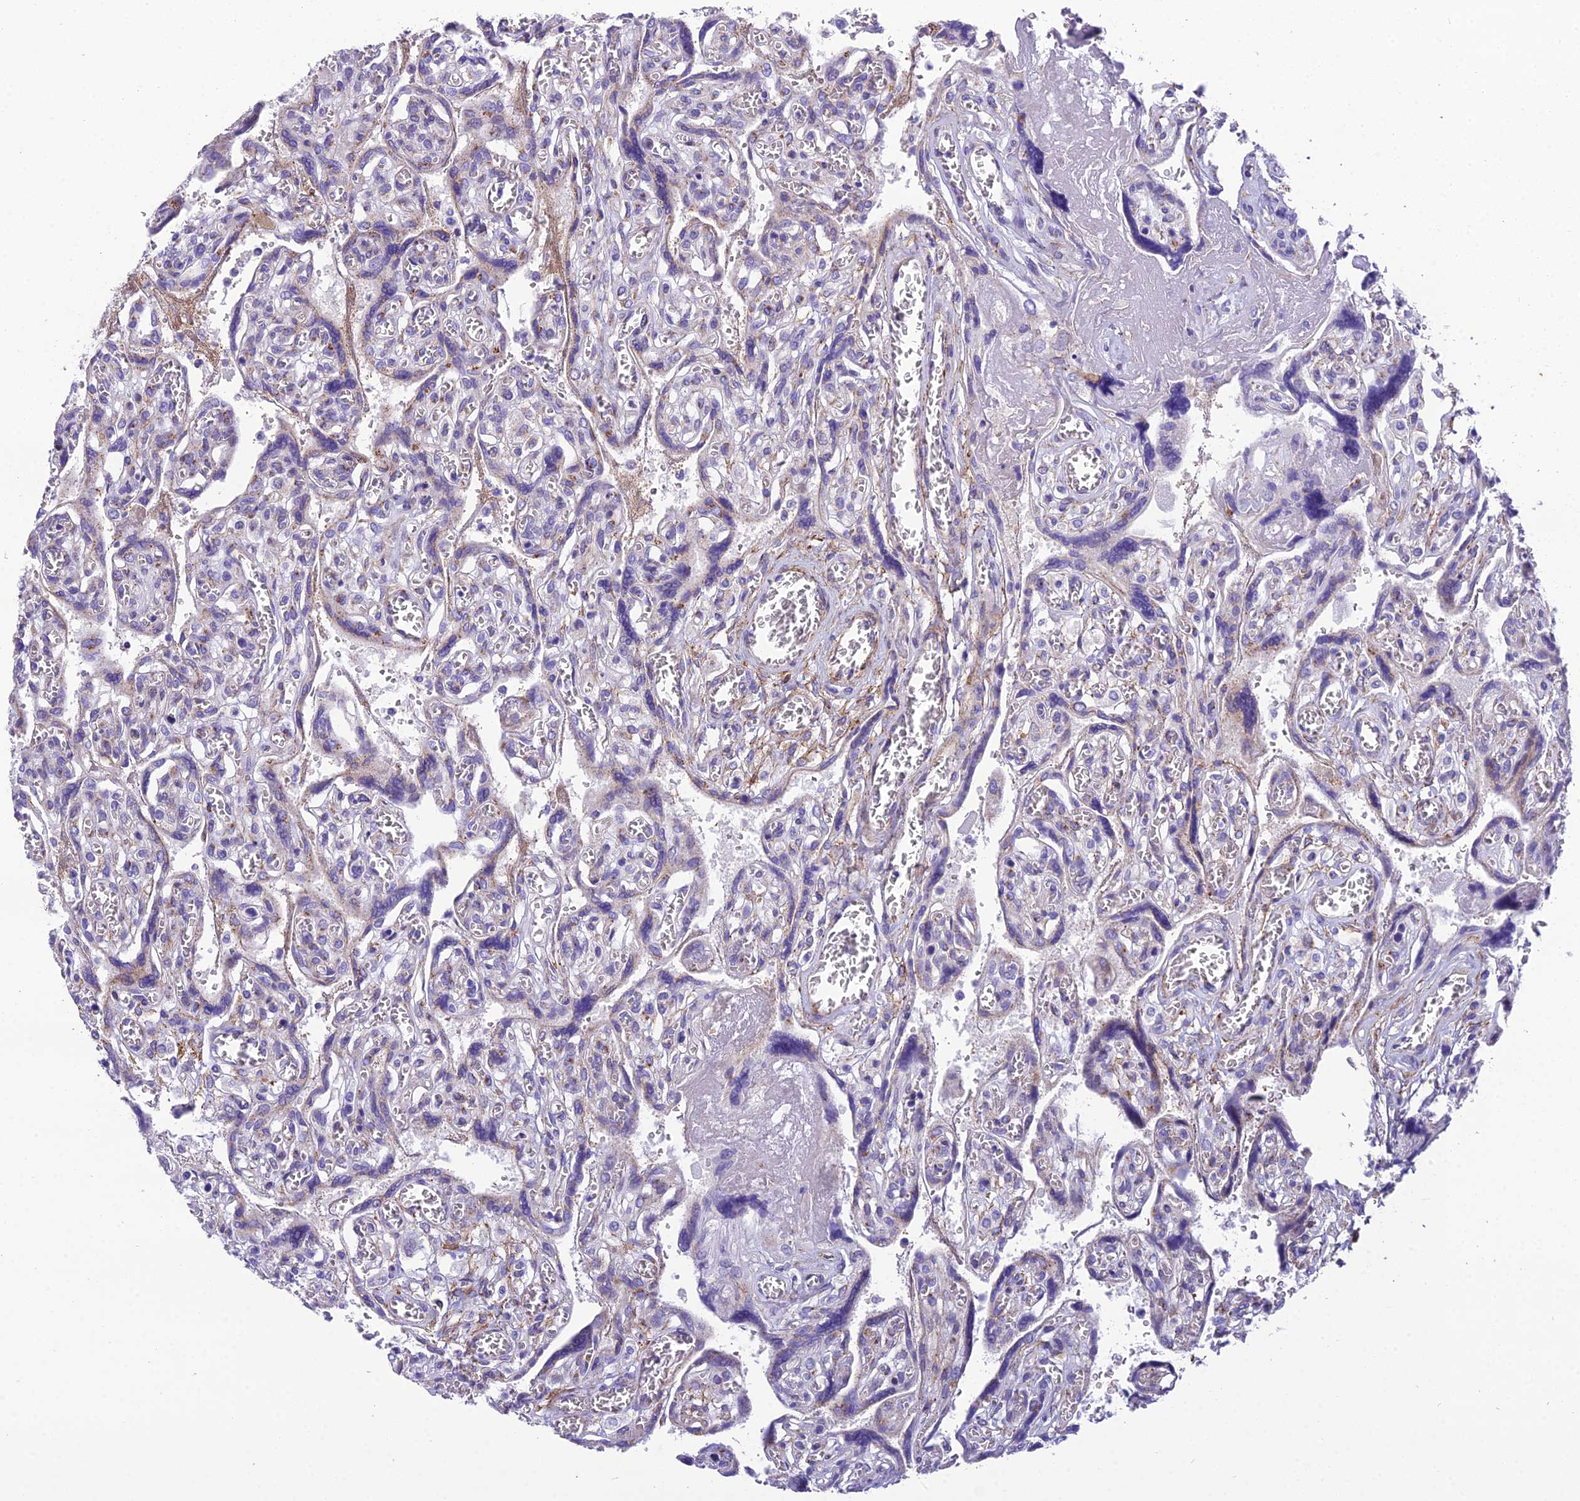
{"staining": {"intensity": "moderate", "quantity": "25%-75%", "location": "cytoplasmic/membranous"}, "tissue": "placenta", "cell_type": "Decidual cells", "image_type": "normal", "snomed": [{"axis": "morphology", "description": "Normal tissue, NOS"}, {"axis": "topography", "description": "Placenta"}], "caption": "Brown immunohistochemical staining in normal placenta displays moderate cytoplasmic/membranous expression in approximately 25%-75% of decidual cells. Immunohistochemistry stains the protein of interest in brown and the nuclei are stained blue.", "gene": "GFRA1", "patient": {"sex": "female", "age": 39}}